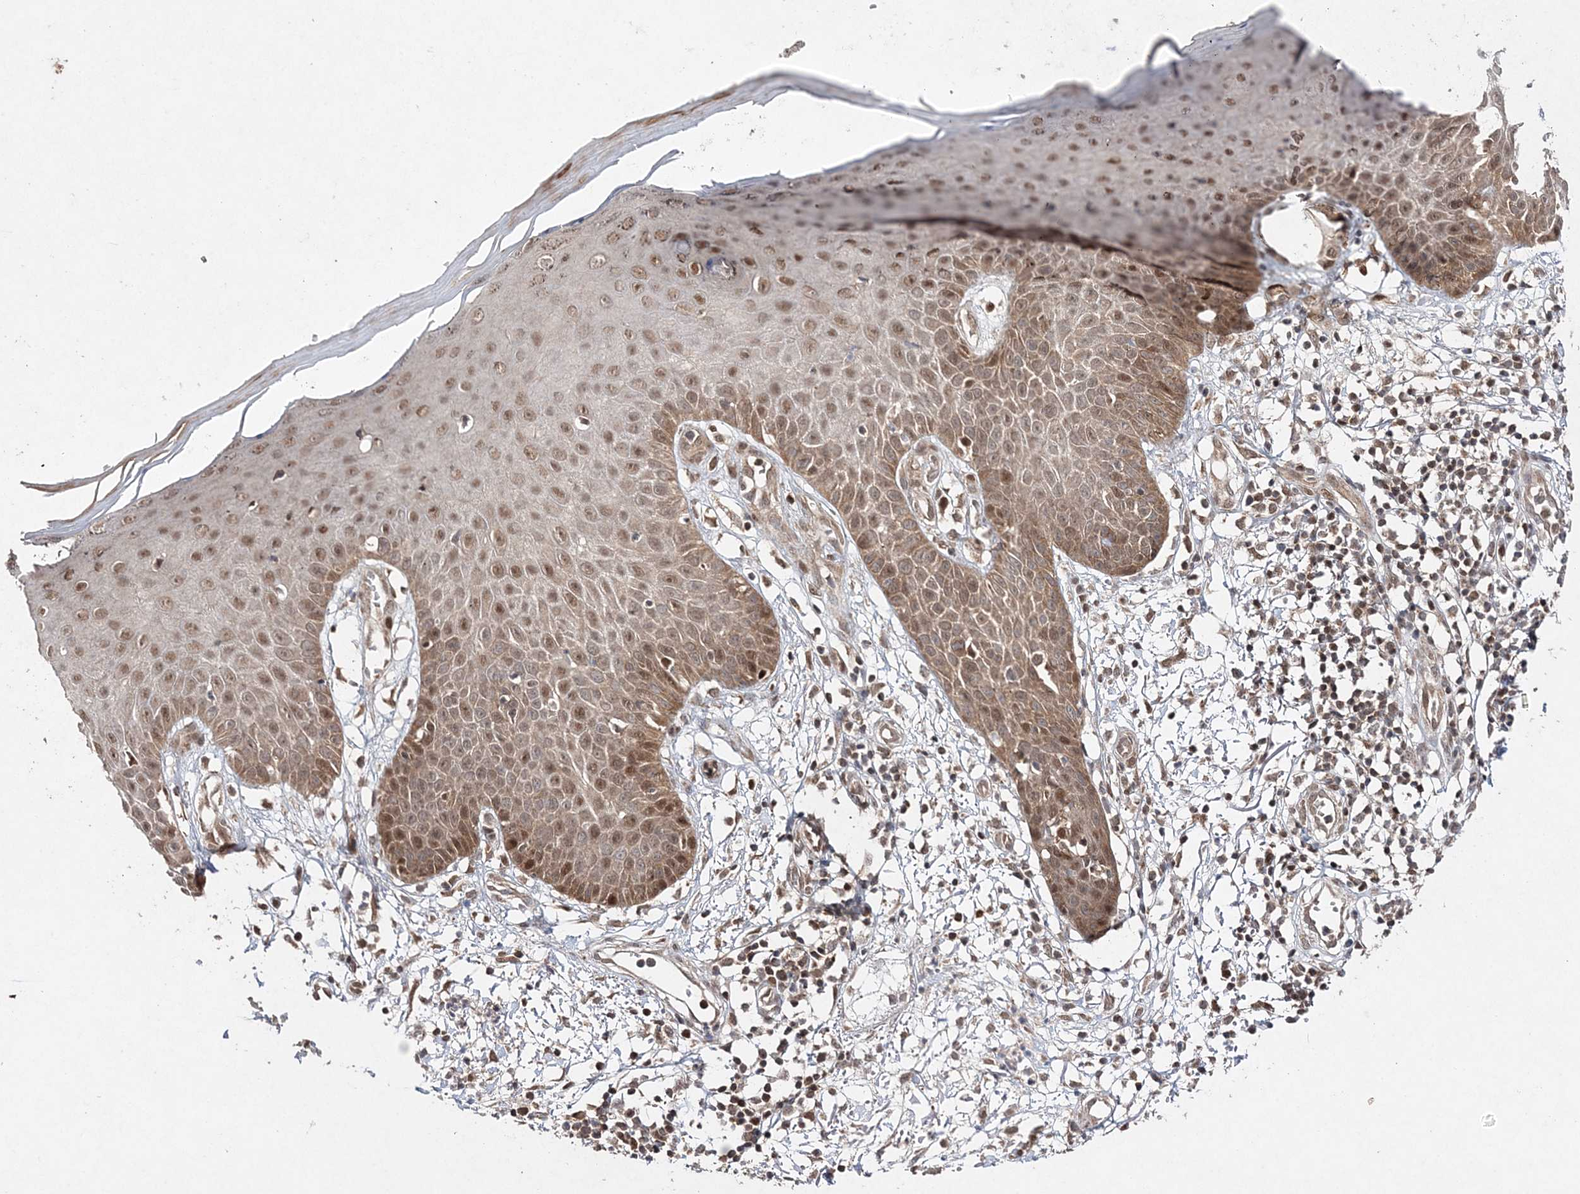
{"staining": {"intensity": "moderate", "quantity": ">75%", "location": "nuclear"}, "tissue": "skin", "cell_type": "Fibroblasts", "image_type": "normal", "snomed": [{"axis": "morphology", "description": "Normal tissue, NOS"}, {"axis": "morphology", "description": "Inflammation, NOS"}, {"axis": "topography", "description": "Skin"}], "caption": "This image displays IHC staining of normal human skin, with medium moderate nuclear staining in about >75% of fibroblasts.", "gene": "NIF3L1", "patient": {"sex": "female", "age": 44}}